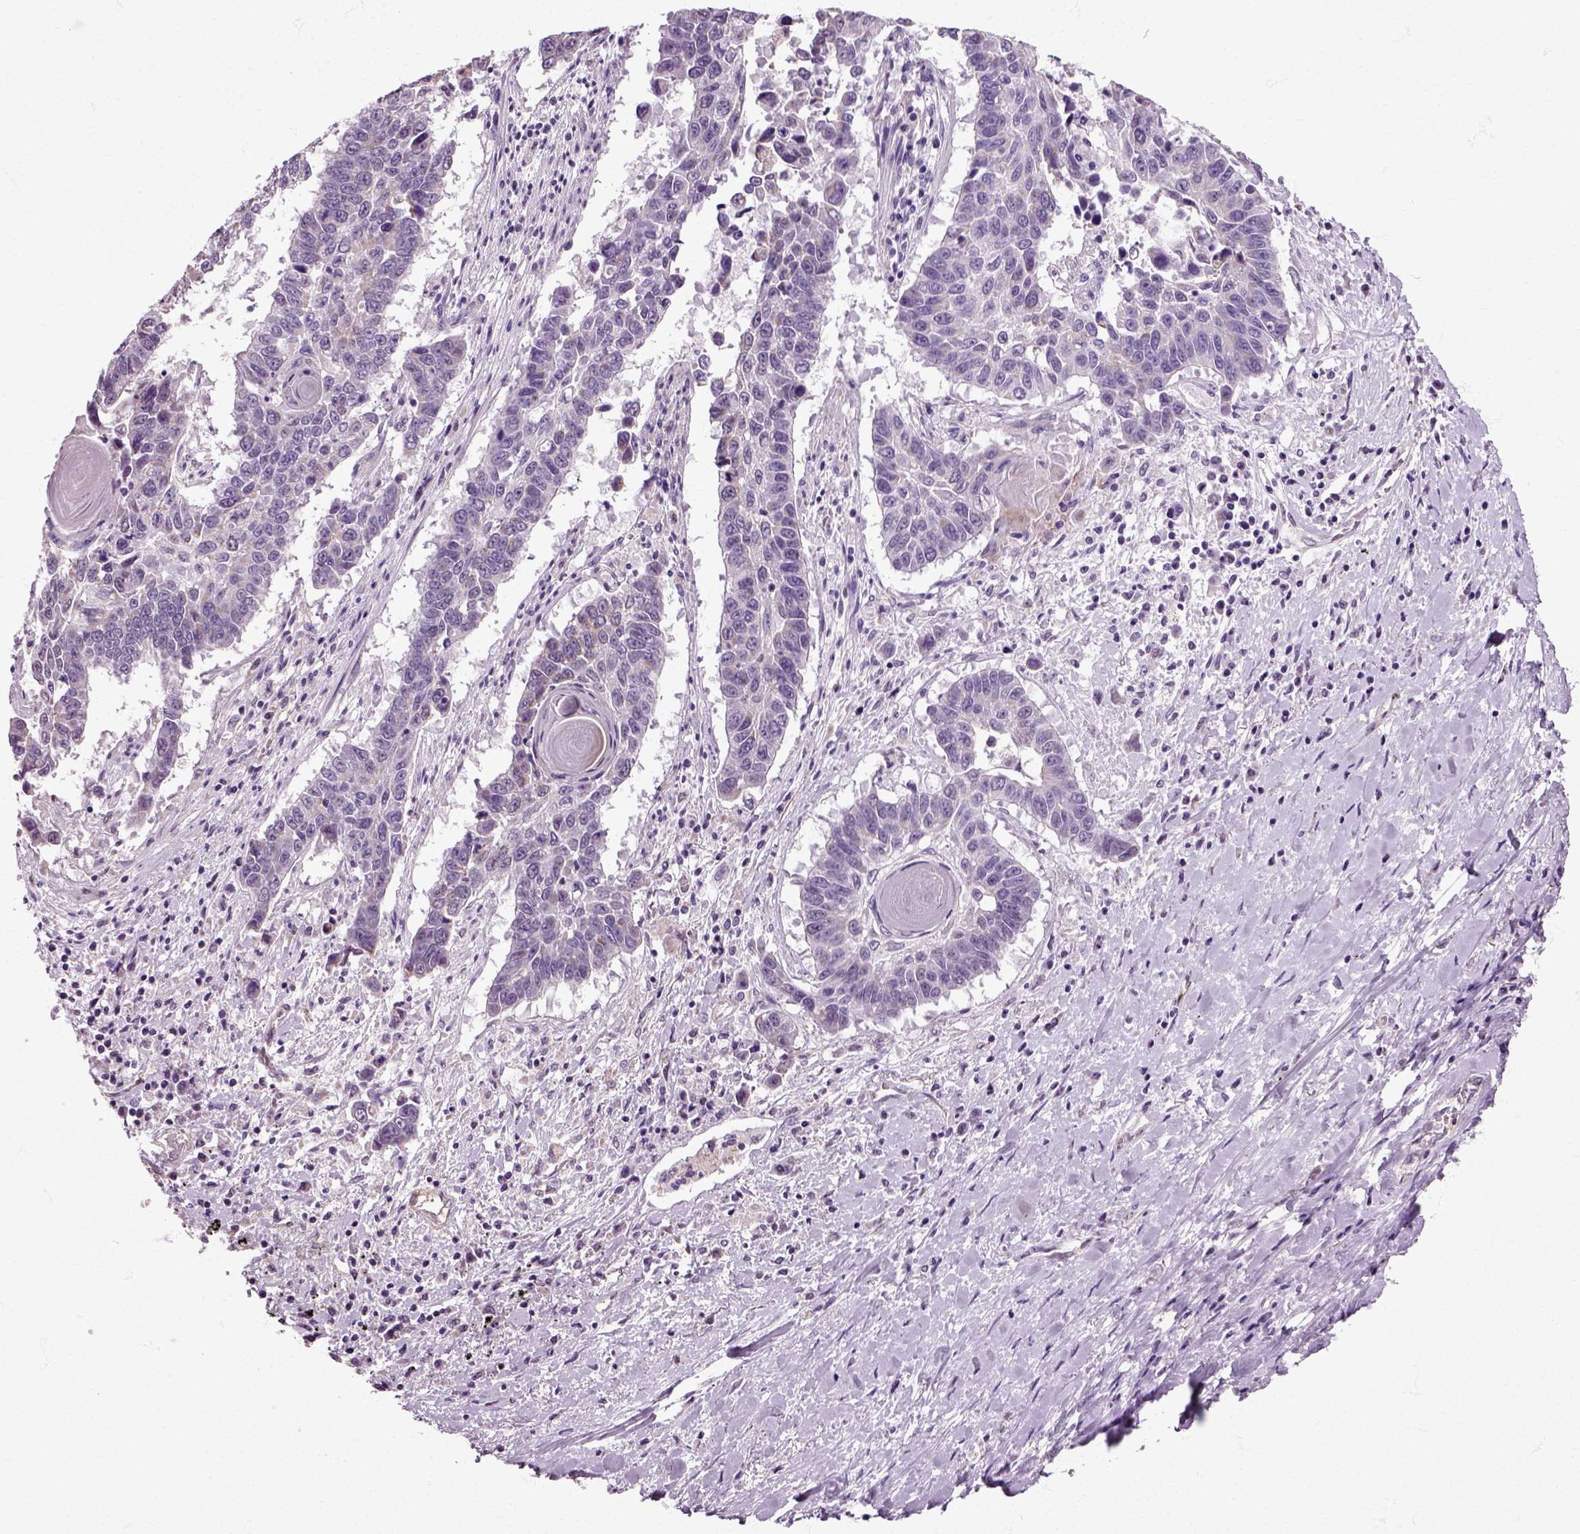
{"staining": {"intensity": "negative", "quantity": "none", "location": "none"}, "tissue": "lung cancer", "cell_type": "Tumor cells", "image_type": "cancer", "snomed": [{"axis": "morphology", "description": "Squamous cell carcinoma, NOS"}, {"axis": "topography", "description": "Lung"}], "caption": "Image shows no significant protein positivity in tumor cells of lung cancer (squamous cell carcinoma). (Stains: DAB (3,3'-diaminobenzidine) immunohistochemistry (IHC) with hematoxylin counter stain, Microscopy: brightfield microscopy at high magnification).", "gene": "HSPA2", "patient": {"sex": "male", "age": 73}}